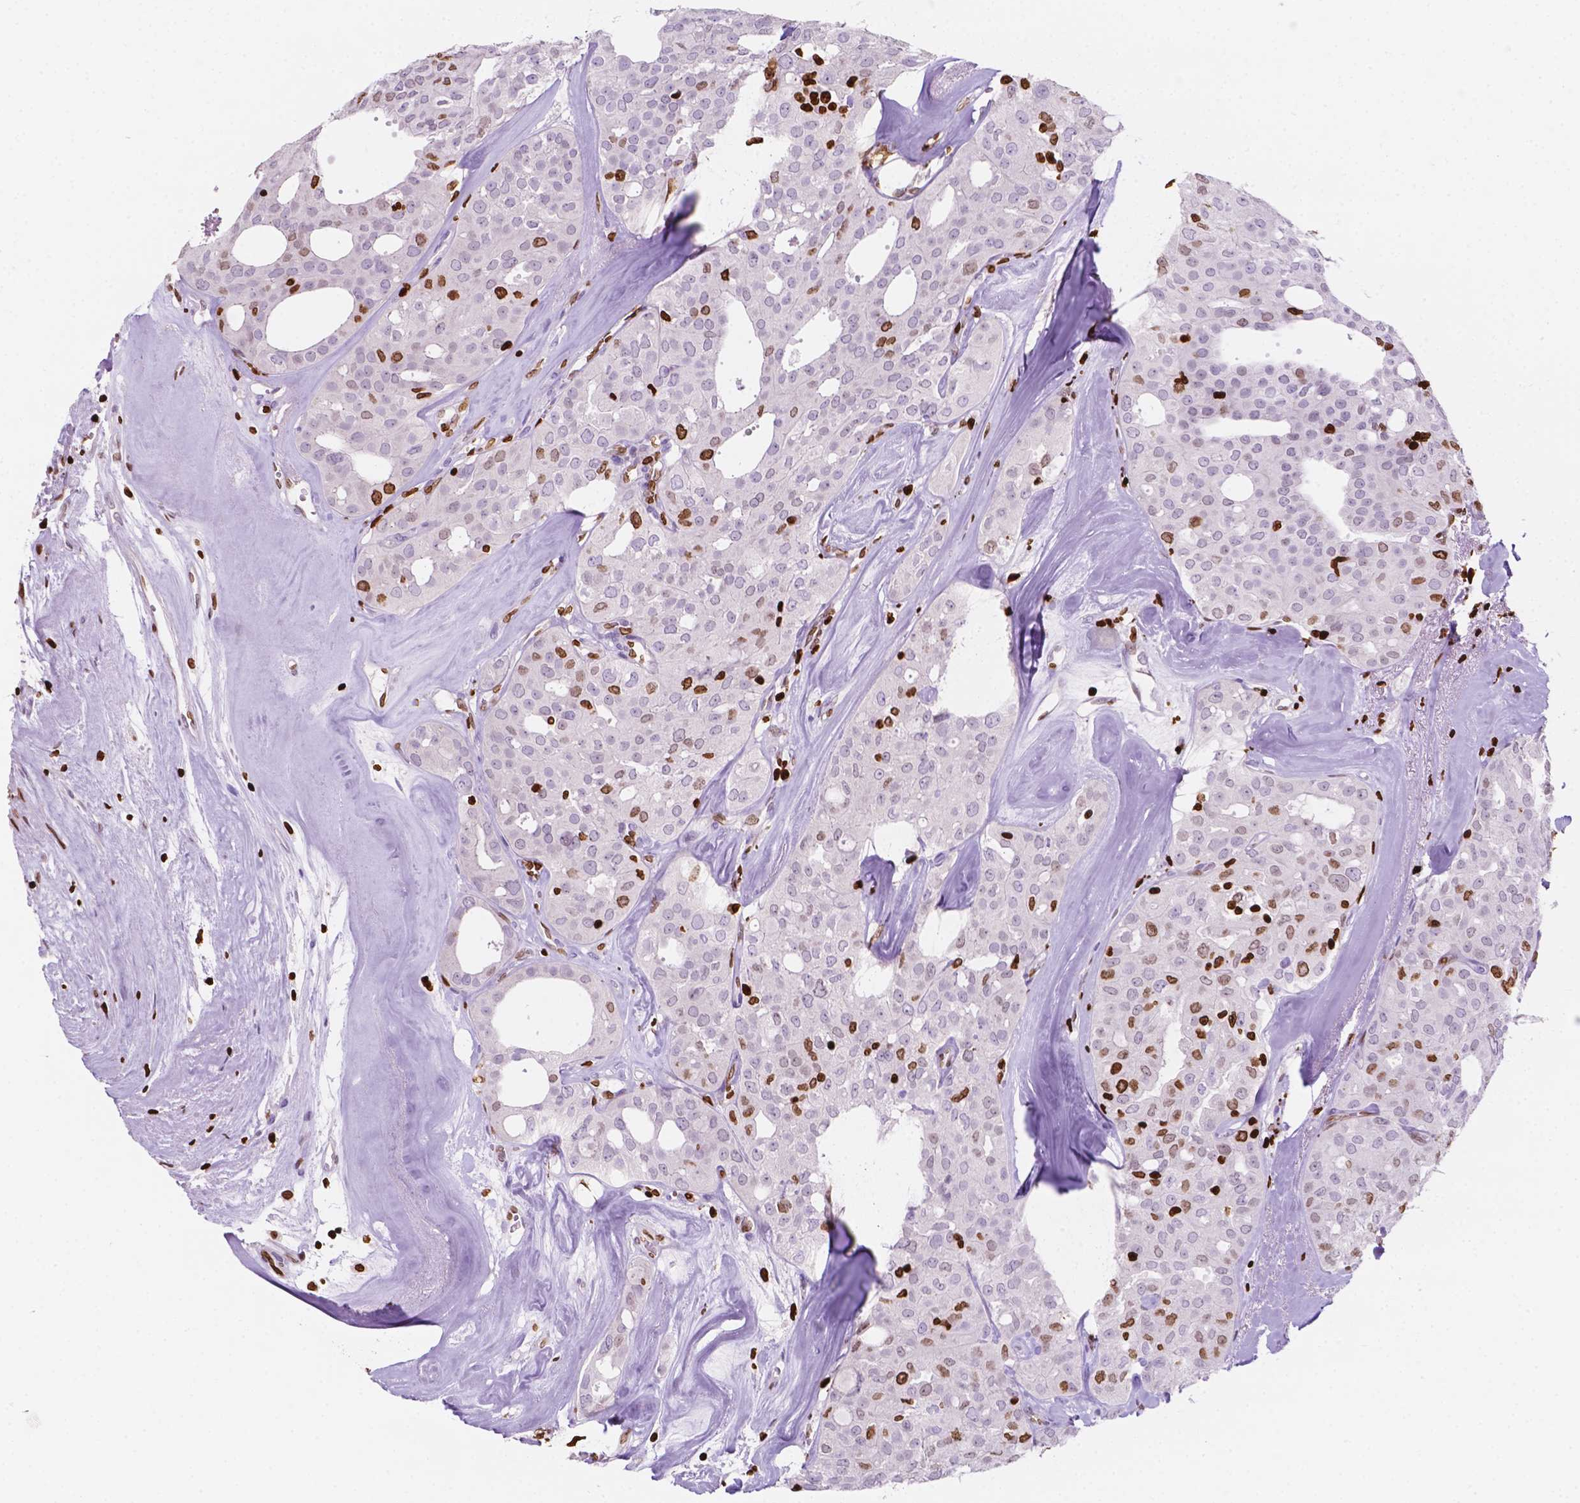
{"staining": {"intensity": "moderate", "quantity": "<25%", "location": "nuclear"}, "tissue": "thyroid cancer", "cell_type": "Tumor cells", "image_type": "cancer", "snomed": [{"axis": "morphology", "description": "Follicular adenoma carcinoma, NOS"}, {"axis": "topography", "description": "Thyroid gland"}], "caption": "Immunohistochemistry (IHC) of human thyroid cancer (follicular adenoma carcinoma) exhibits low levels of moderate nuclear expression in approximately <25% of tumor cells.", "gene": "CBY3", "patient": {"sex": "male", "age": 75}}